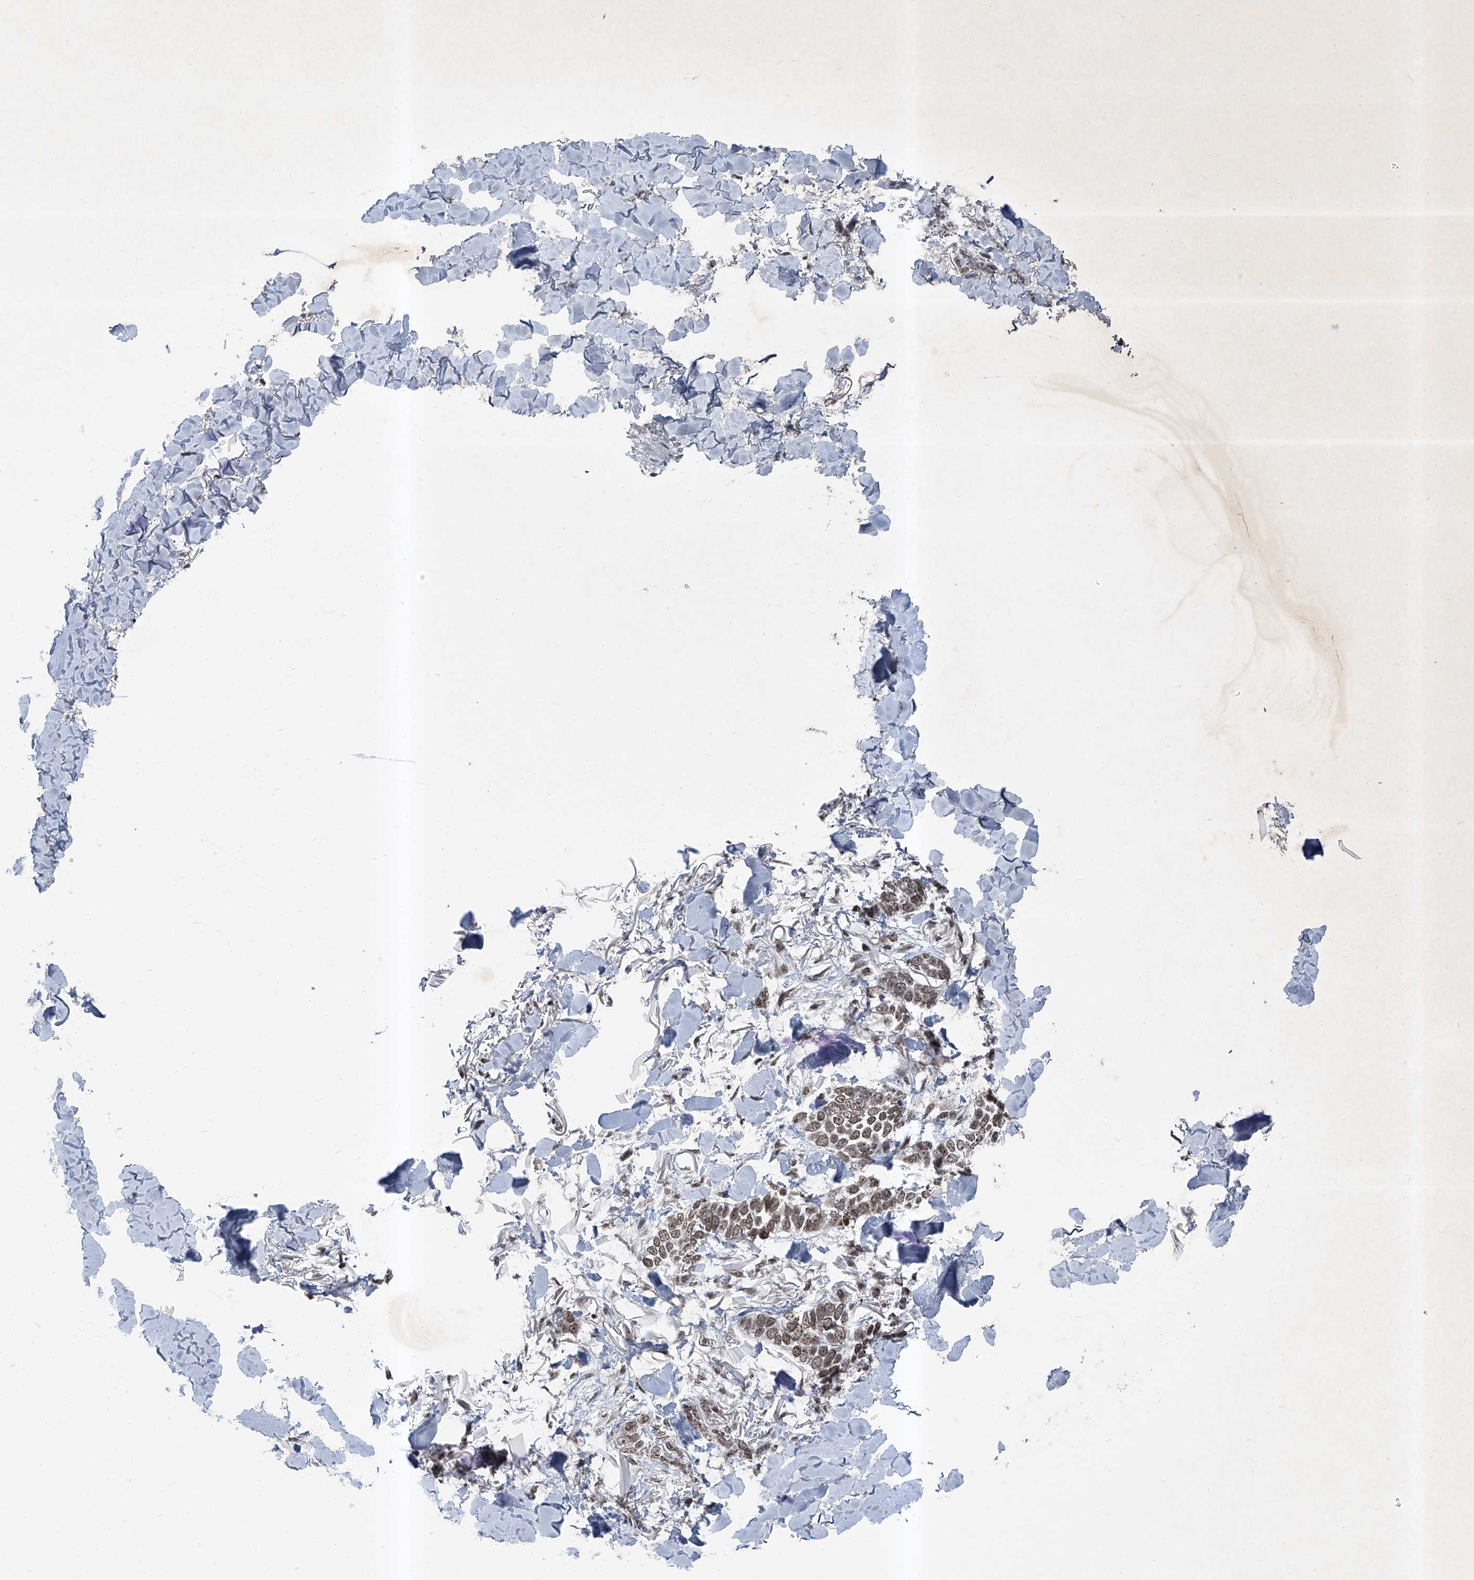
{"staining": {"intensity": "moderate", "quantity": ">75%", "location": "nuclear"}, "tissue": "skin cancer", "cell_type": "Tumor cells", "image_type": "cancer", "snomed": [{"axis": "morphology", "description": "Normal tissue, NOS"}, {"axis": "morphology", "description": "Basal cell carcinoma"}, {"axis": "topography", "description": "Skin"}], "caption": "The micrograph displays immunohistochemical staining of skin cancer. There is moderate nuclear staining is appreciated in about >75% of tumor cells. The protein of interest is stained brown, and the nuclei are stained in blue (DAB IHC with brightfield microscopy, high magnification).", "gene": "BMI1", "patient": {"sex": "male", "age": 77}}